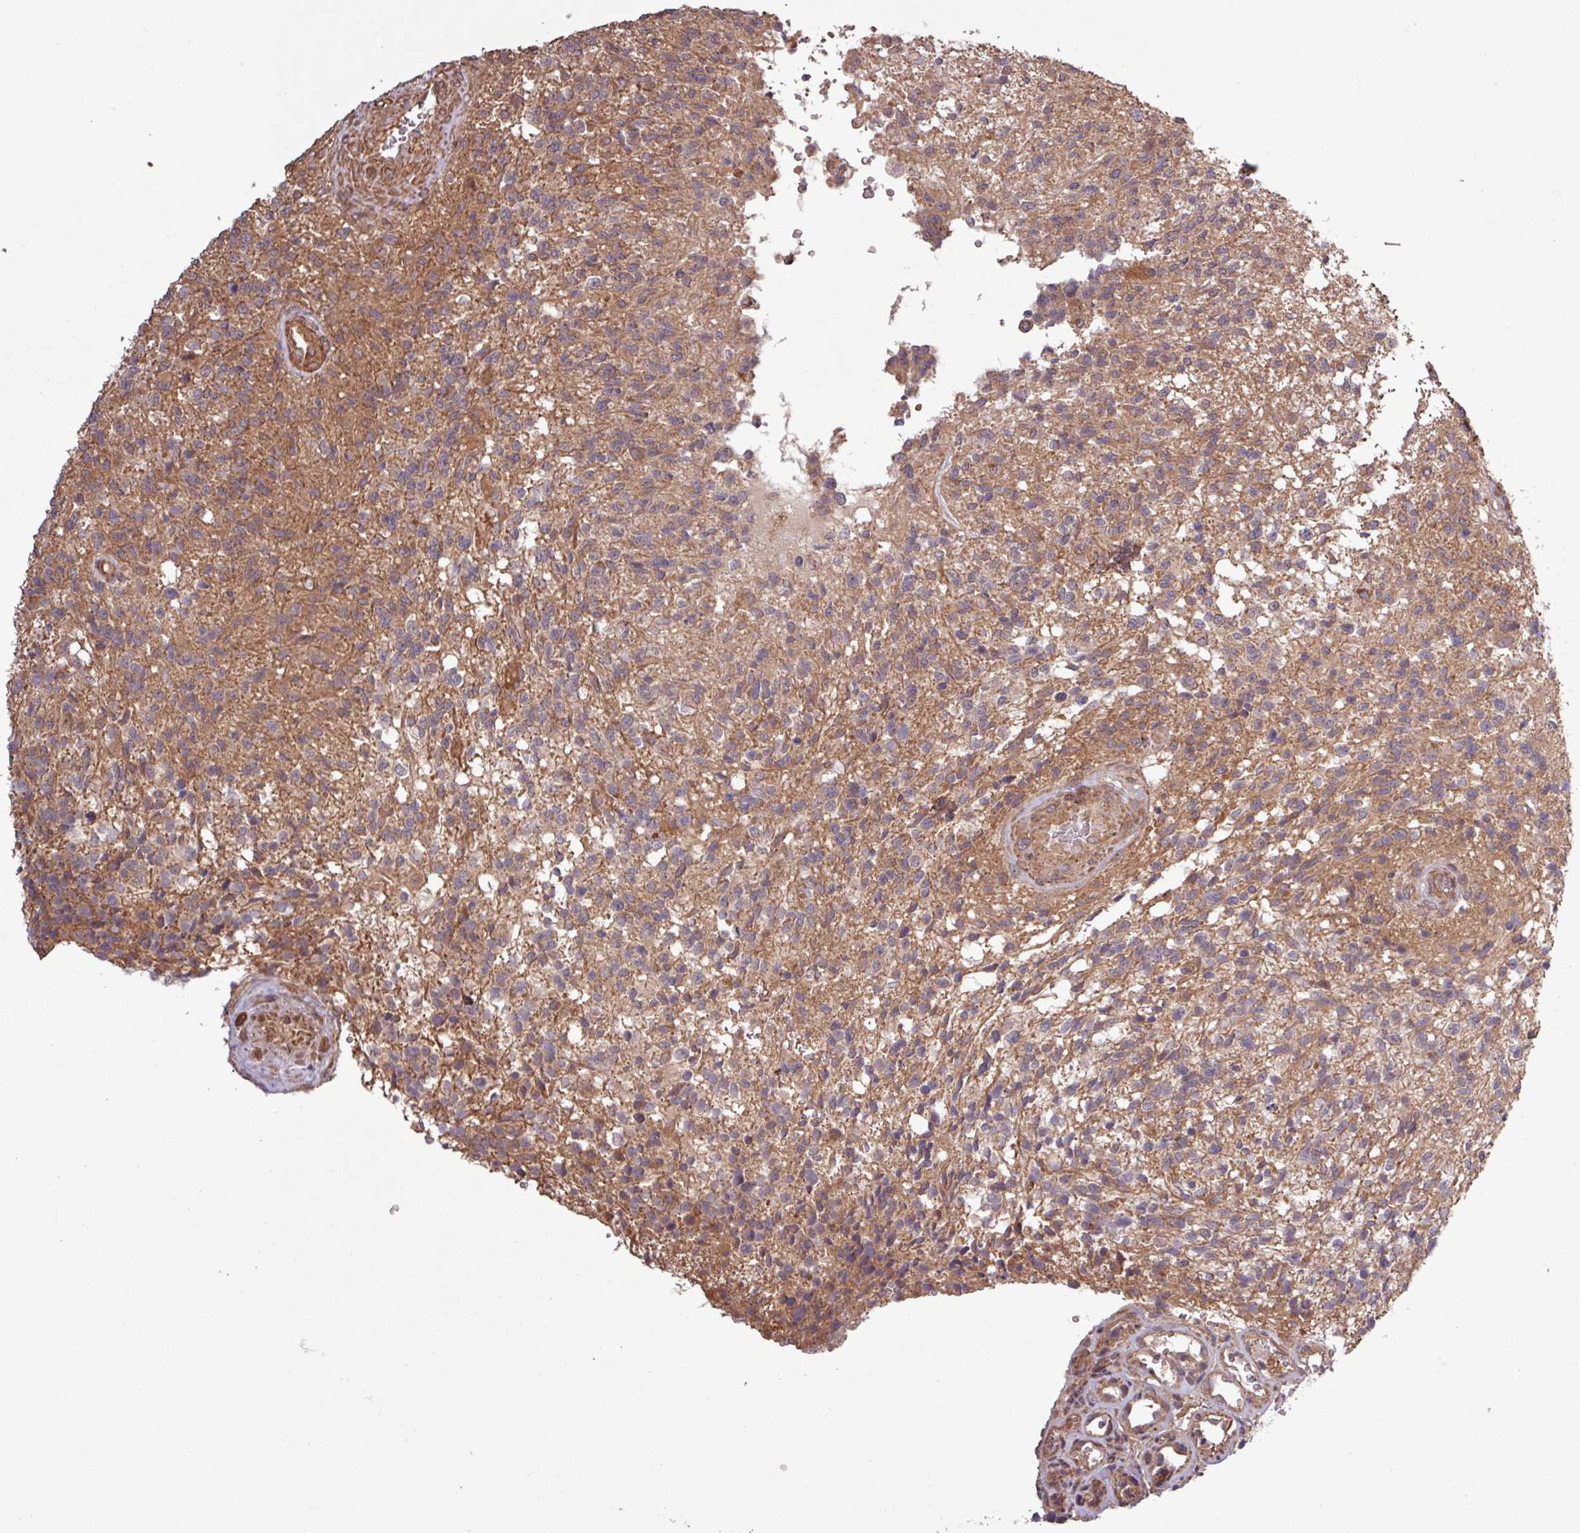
{"staining": {"intensity": "weak", "quantity": "<25%", "location": "cytoplasmic/membranous"}, "tissue": "glioma", "cell_type": "Tumor cells", "image_type": "cancer", "snomed": [{"axis": "morphology", "description": "Glioma, malignant, High grade"}, {"axis": "topography", "description": "Brain"}], "caption": "This is a photomicrograph of immunohistochemistry (IHC) staining of malignant high-grade glioma, which shows no expression in tumor cells.", "gene": "TRABD2A", "patient": {"sex": "male", "age": 56}}